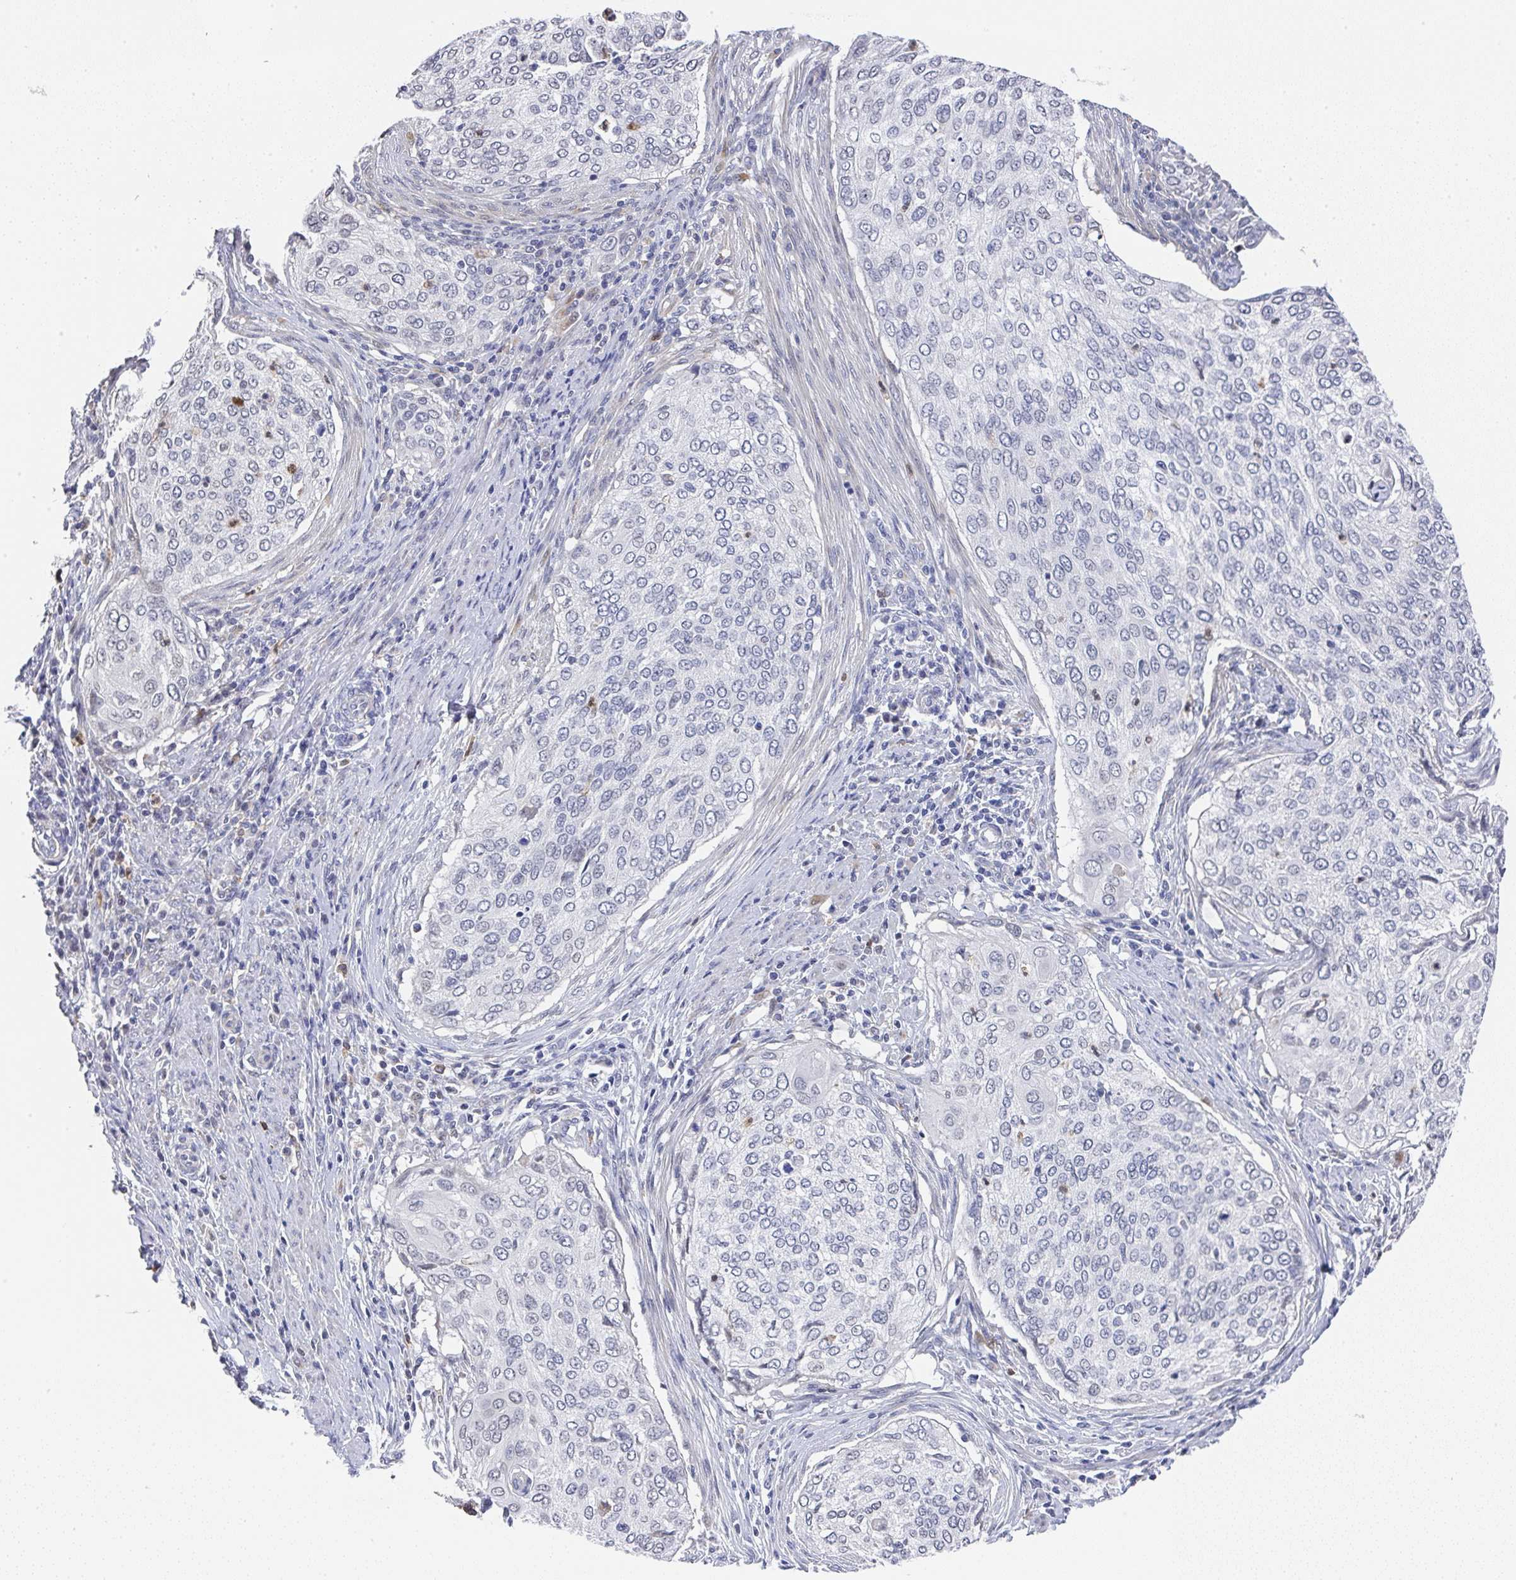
{"staining": {"intensity": "negative", "quantity": "none", "location": "none"}, "tissue": "cervical cancer", "cell_type": "Tumor cells", "image_type": "cancer", "snomed": [{"axis": "morphology", "description": "Squamous cell carcinoma, NOS"}, {"axis": "topography", "description": "Cervix"}], "caption": "Protein analysis of squamous cell carcinoma (cervical) displays no significant staining in tumor cells.", "gene": "NCF1", "patient": {"sex": "female", "age": 38}}